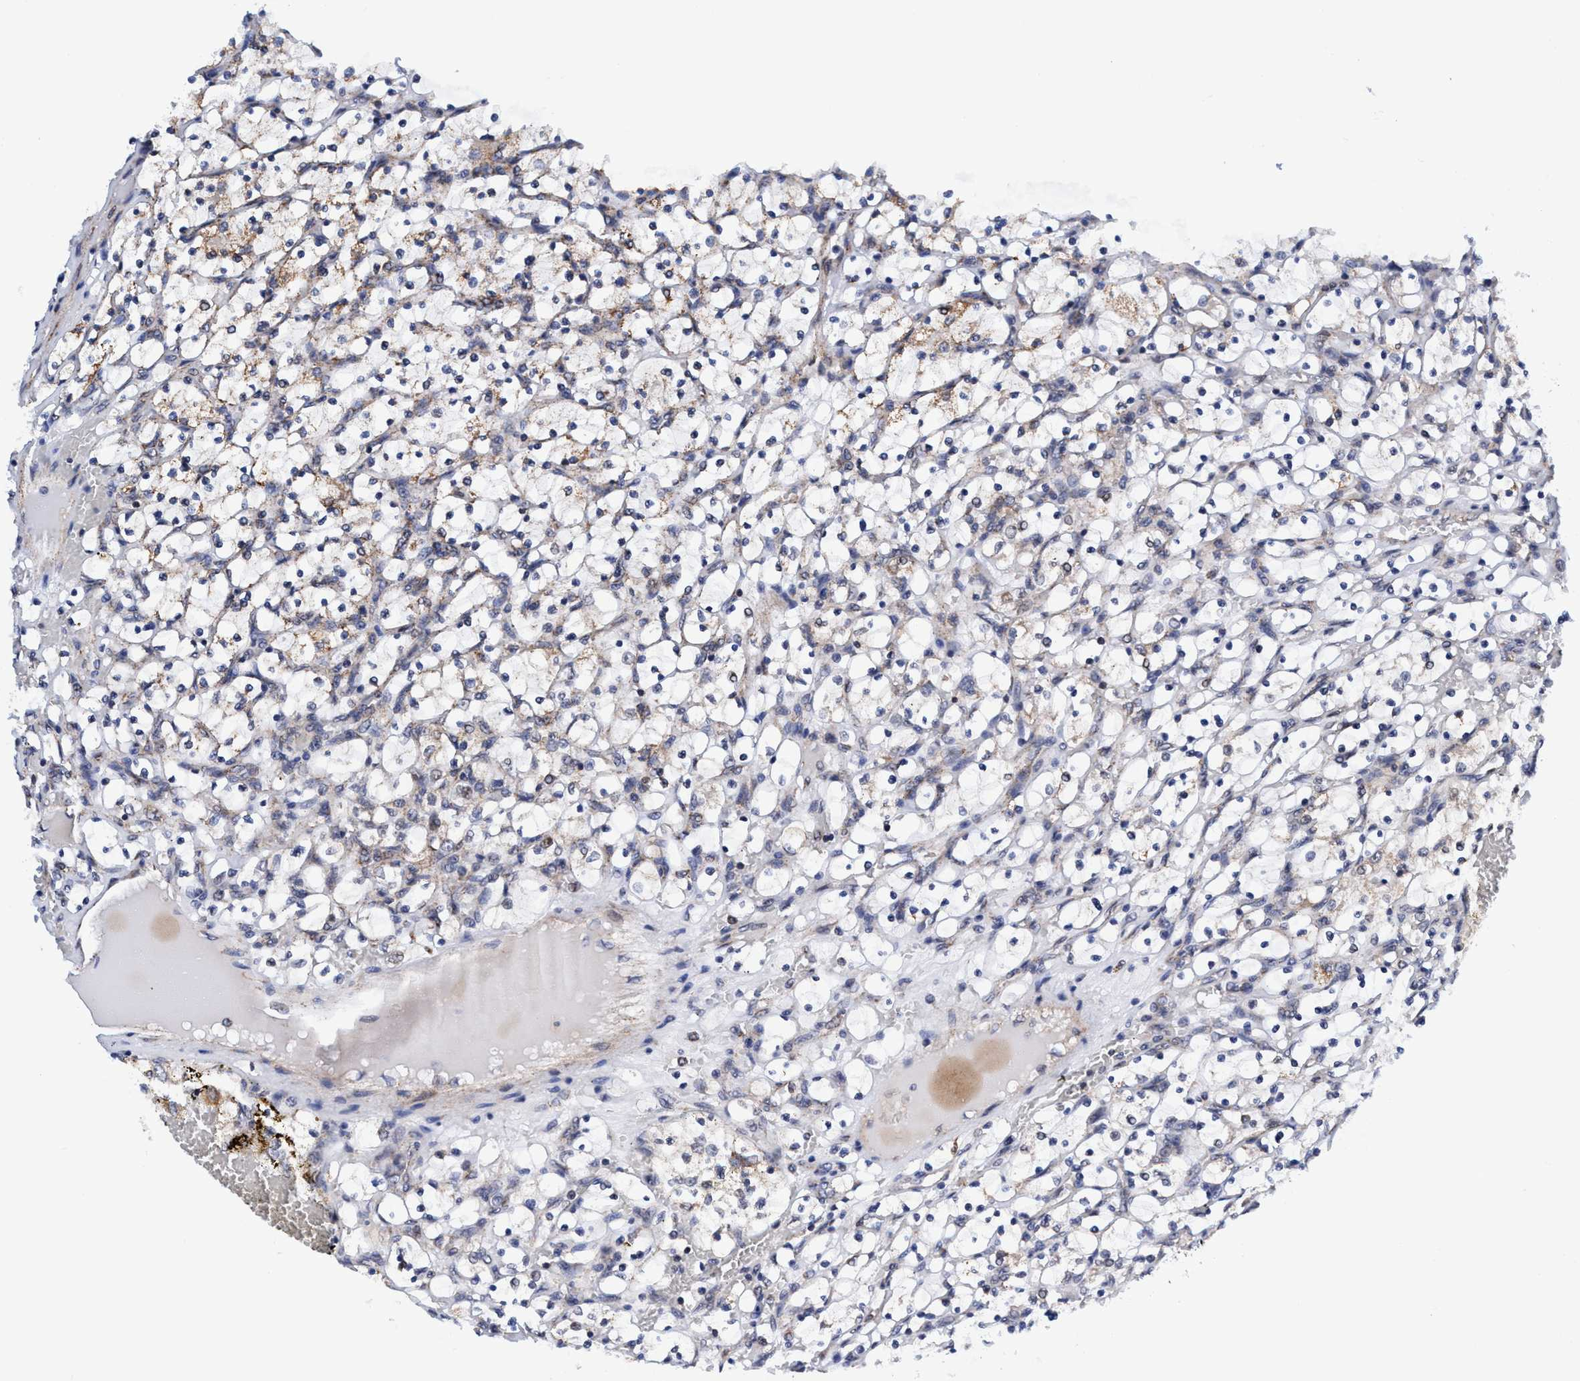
{"staining": {"intensity": "weak", "quantity": "<25%", "location": "cytoplasmic/membranous"}, "tissue": "renal cancer", "cell_type": "Tumor cells", "image_type": "cancer", "snomed": [{"axis": "morphology", "description": "Adenocarcinoma, NOS"}, {"axis": "topography", "description": "Kidney"}], "caption": "A high-resolution image shows immunohistochemistry (IHC) staining of renal cancer (adenocarcinoma), which reveals no significant staining in tumor cells.", "gene": "AGAP2", "patient": {"sex": "female", "age": 69}}